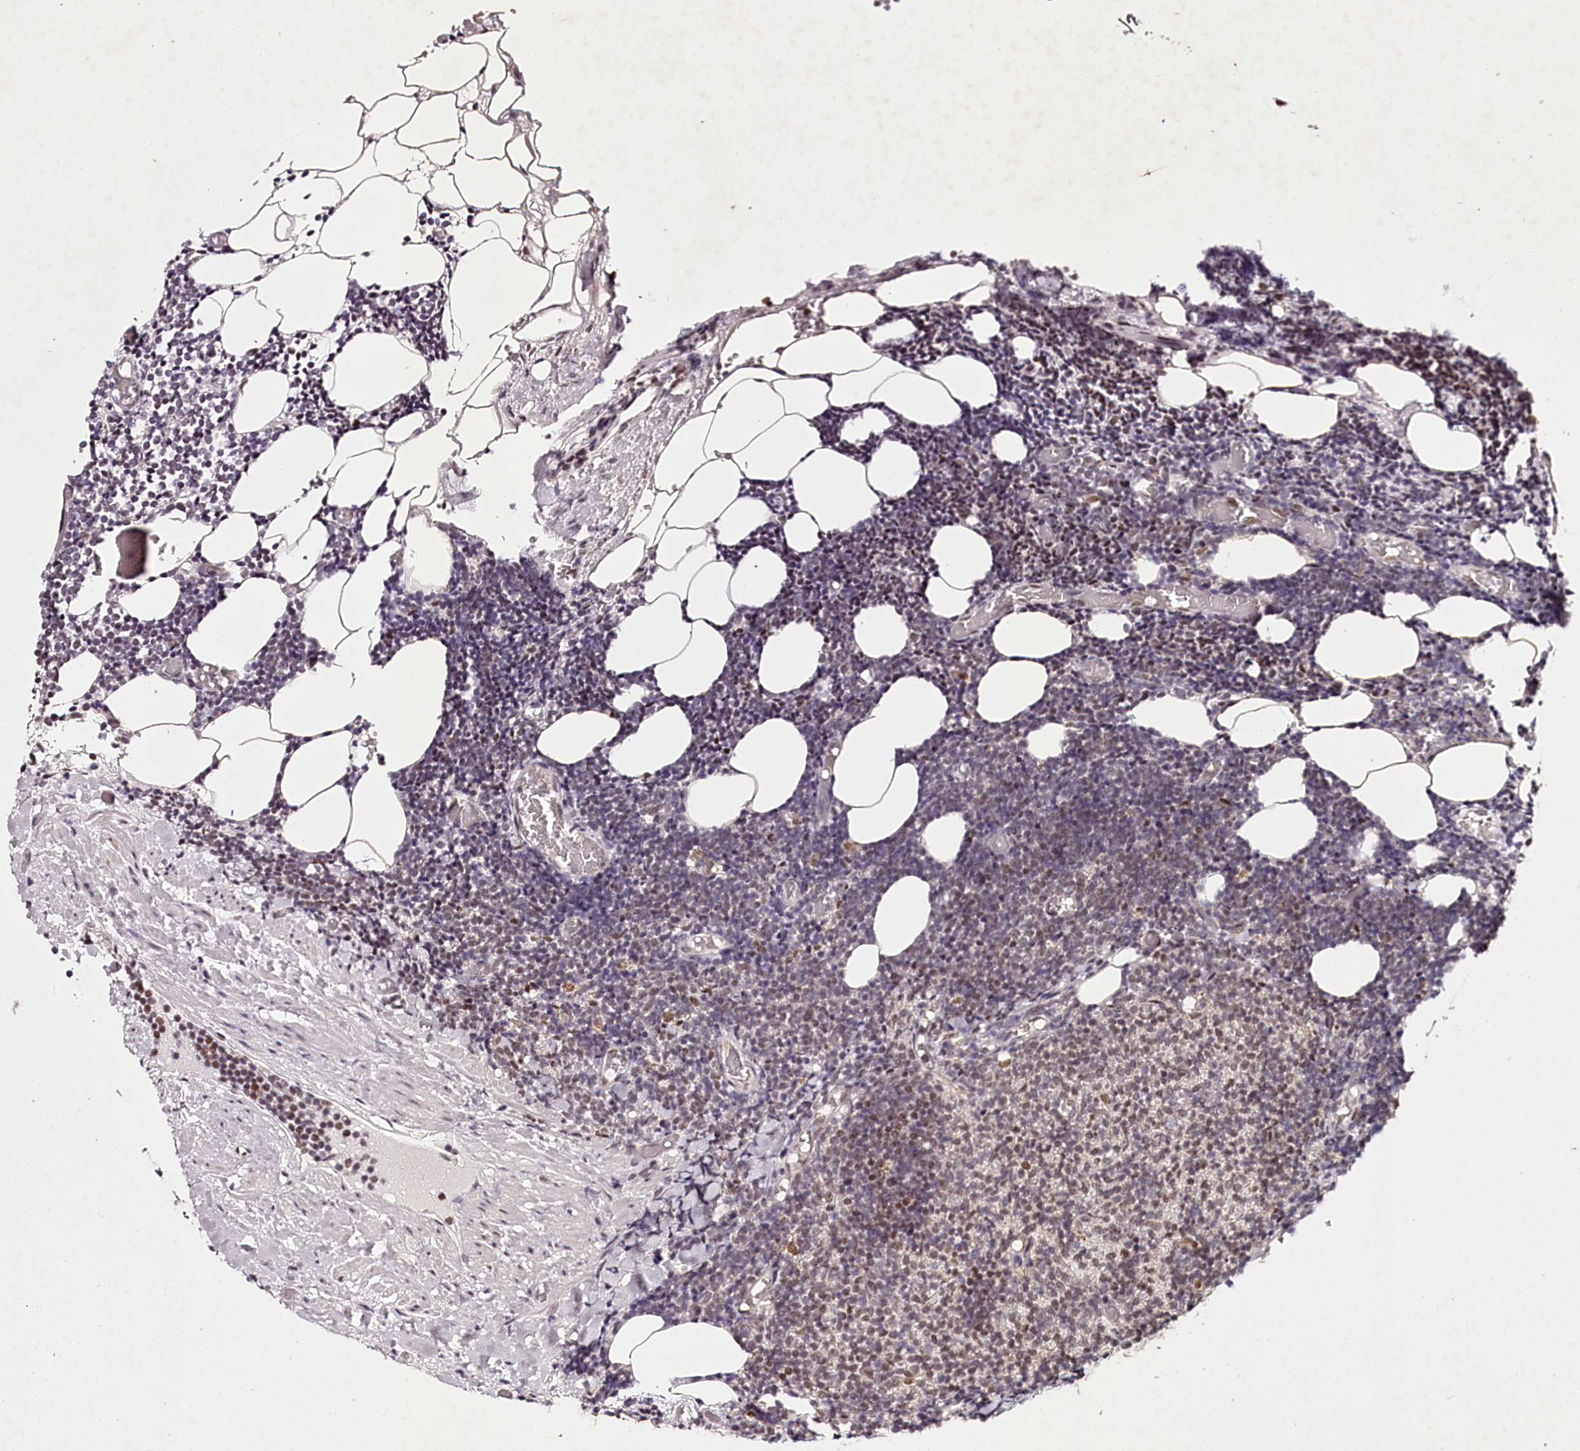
{"staining": {"intensity": "moderate", "quantity": ">75%", "location": "nuclear"}, "tissue": "lymphoma", "cell_type": "Tumor cells", "image_type": "cancer", "snomed": [{"axis": "morphology", "description": "Malignant lymphoma, non-Hodgkin's type, Low grade"}, {"axis": "topography", "description": "Lymph node"}], "caption": "A high-resolution micrograph shows IHC staining of lymphoma, which demonstrates moderate nuclear staining in approximately >75% of tumor cells.", "gene": "PSPC1", "patient": {"sex": "male", "age": 66}}